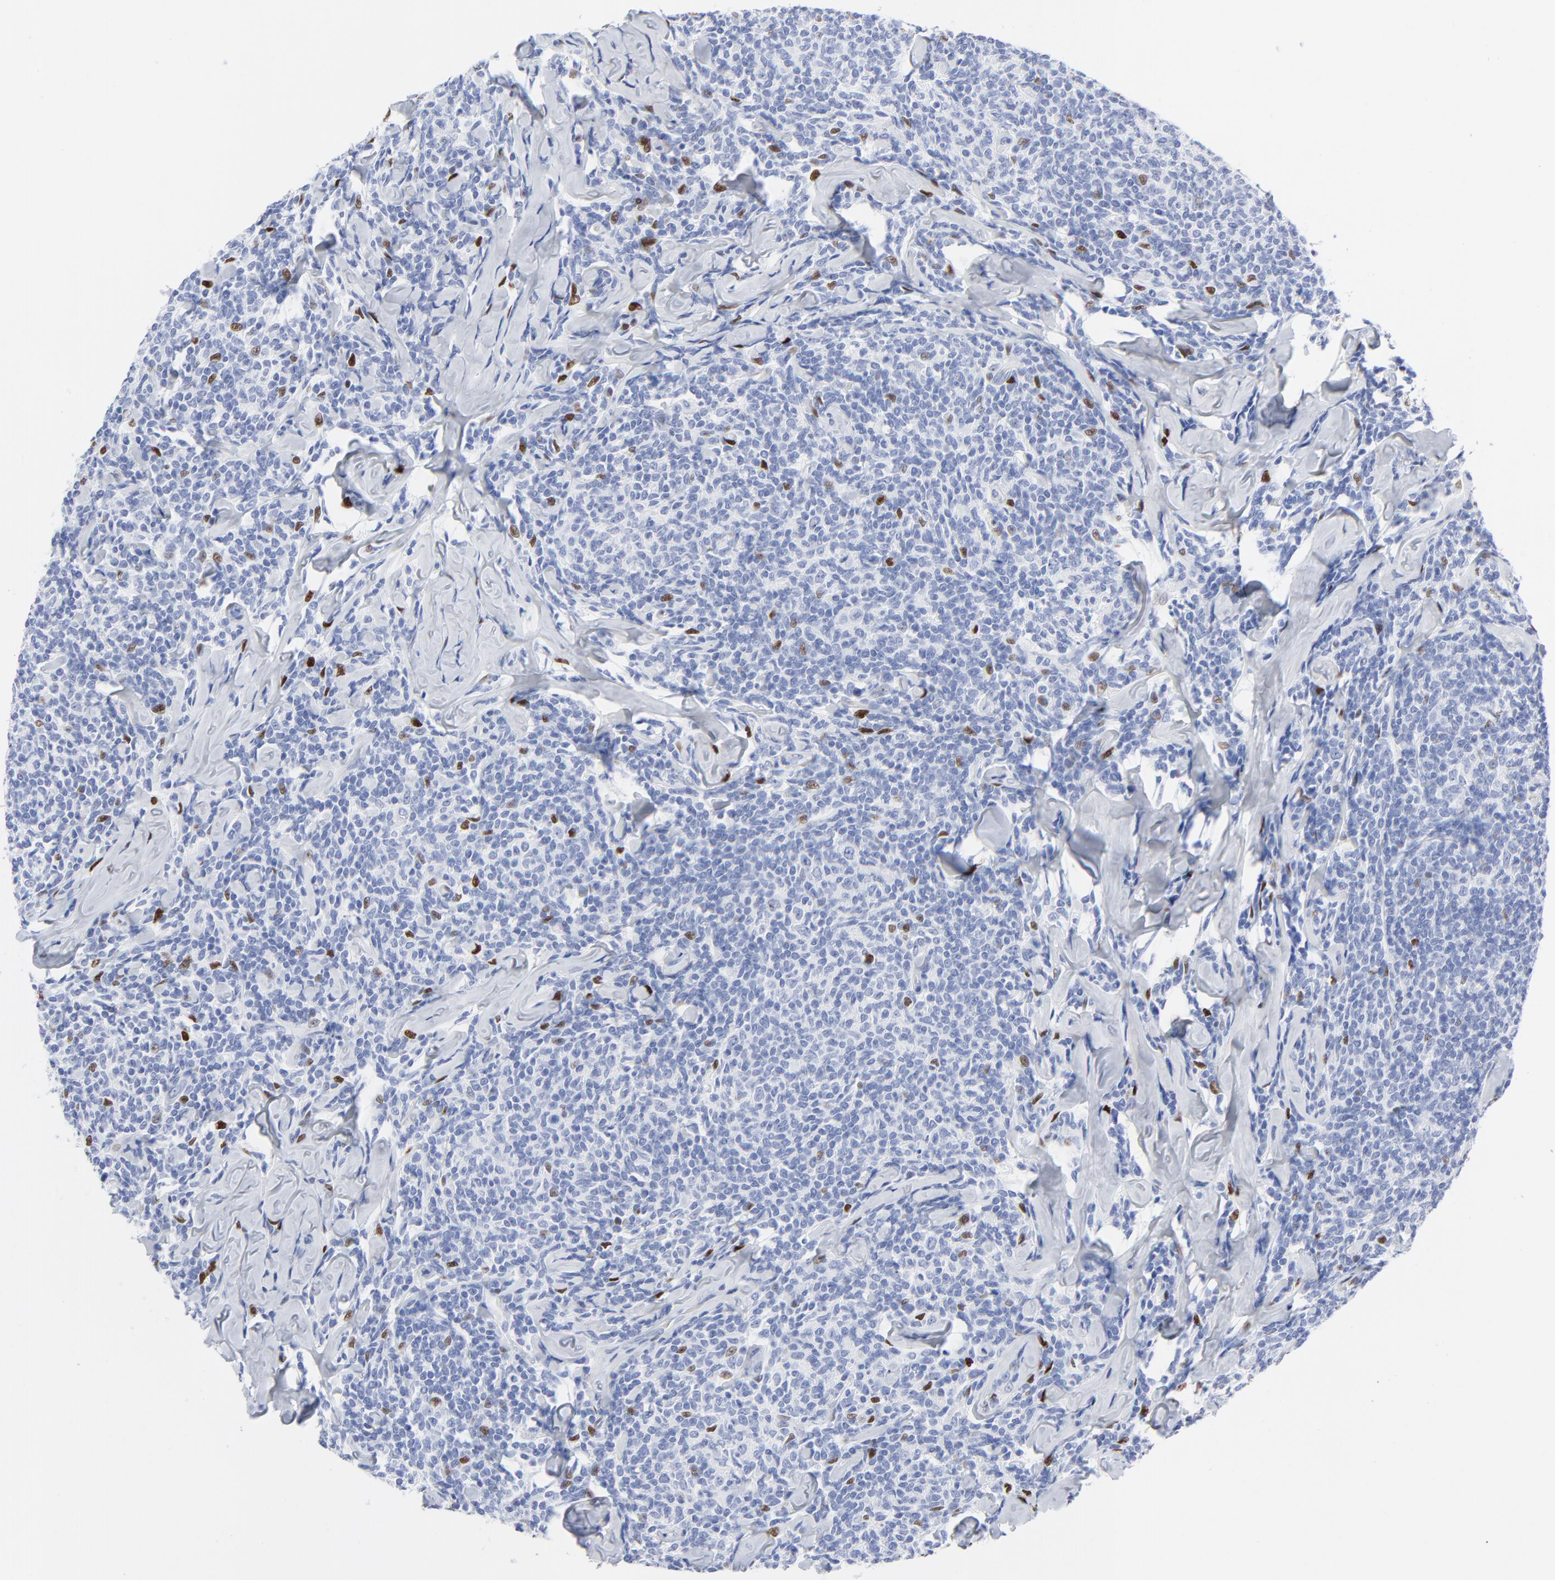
{"staining": {"intensity": "negative", "quantity": "none", "location": "none"}, "tissue": "lymphoma", "cell_type": "Tumor cells", "image_type": "cancer", "snomed": [{"axis": "morphology", "description": "Malignant lymphoma, non-Hodgkin's type, Low grade"}, {"axis": "topography", "description": "Lymph node"}], "caption": "This is an immunohistochemistry micrograph of low-grade malignant lymphoma, non-Hodgkin's type. There is no expression in tumor cells.", "gene": "JUN", "patient": {"sex": "female", "age": 56}}